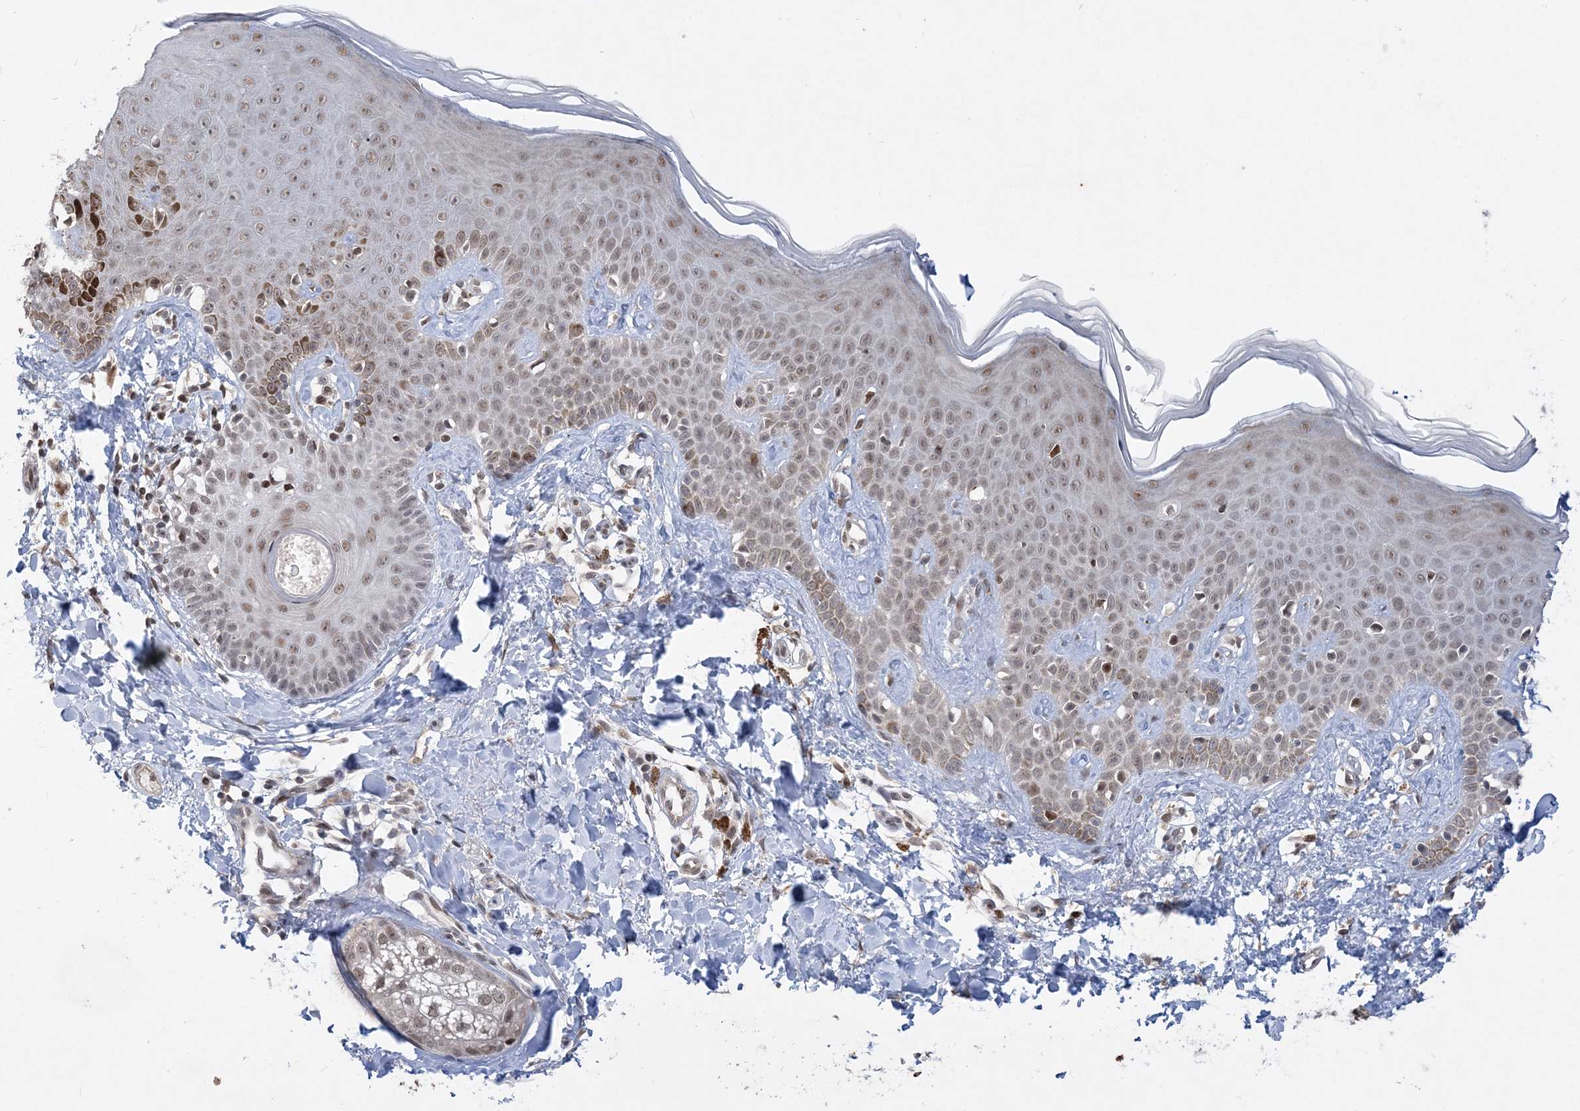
{"staining": {"intensity": "weak", "quantity": ">75%", "location": "nuclear"}, "tissue": "skin", "cell_type": "Fibroblasts", "image_type": "normal", "snomed": [{"axis": "morphology", "description": "Normal tissue, NOS"}, {"axis": "topography", "description": "Skin"}], "caption": "The immunohistochemical stain highlights weak nuclear positivity in fibroblasts of benign skin. Immunohistochemistry stains the protein of interest in brown and the nuclei are stained blue.", "gene": "WAC", "patient": {"sex": "male", "age": 52}}